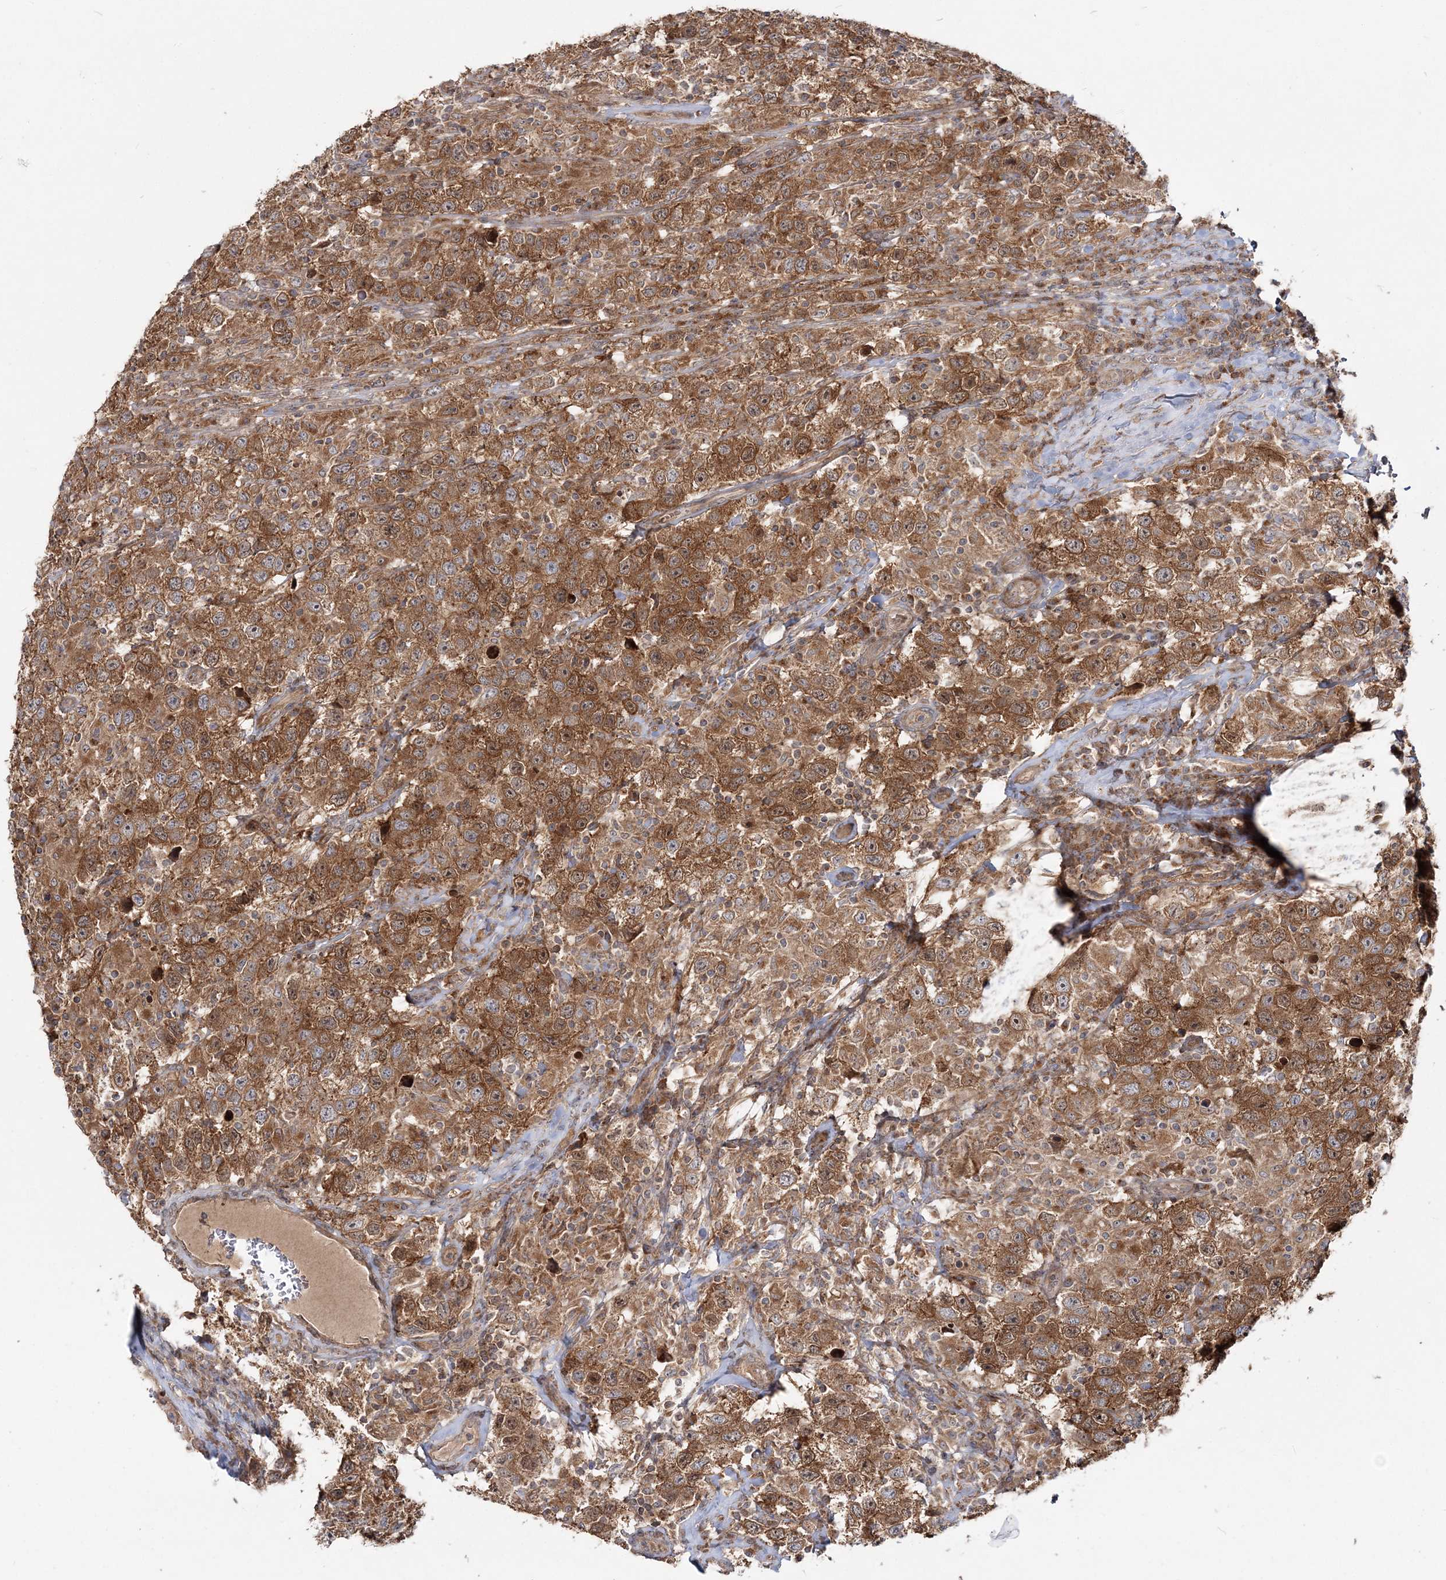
{"staining": {"intensity": "moderate", "quantity": ">75%", "location": "cytoplasmic/membranous"}, "tissue": "testis cancer", "cell_type": "Tumor cells", "image_type": "cancer", "snomed": [{"axis": "morphology", "description": "Seminoma, NOS"}, {"axis": "topography", "description": "Testis"}], "caption": "Immunohistochemistry image of neoplastic tissue: seminoma (testis) stained using immunohistochemistry (IHC) shows medium levels of moderate protein expression localized specifically in the cytoplasmic/membranous of tumor cells, appearing as a cytoplasmic/membranous brown color.", "gene": "MOCS2", "patient": {"sex": "male", "age": 41}}